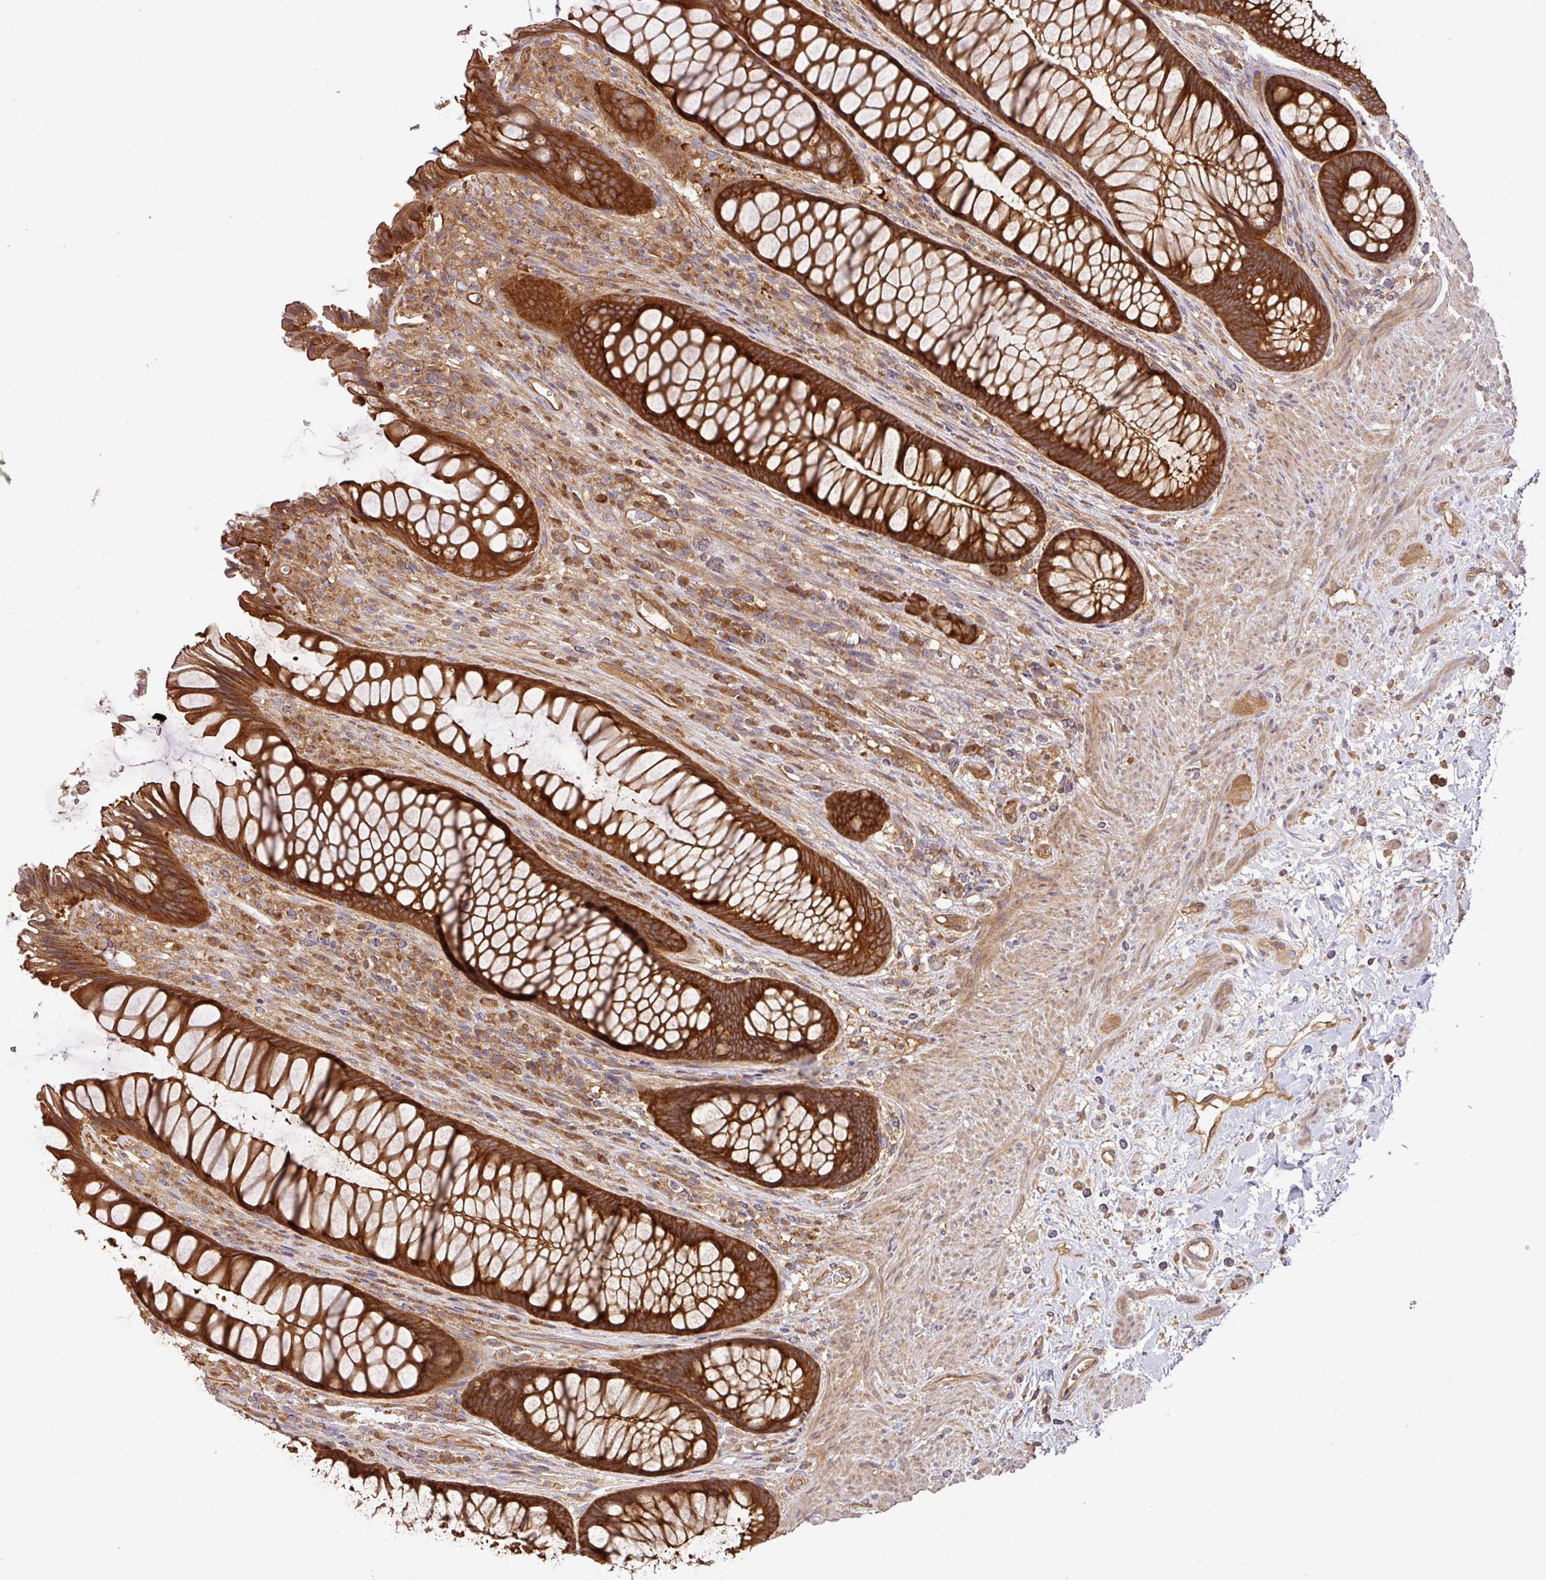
{"staining": {"intensity": "strong", "quantity": ">75%", "location": "cytoplasmic/membranous"}, "tissue": "rectum", "cell_type": "Glandular cells", "image_type": "normal", "snomed": [{"axis": "morphology", "description": "Normal tissue, NOS"}, {"axis": "topography", "description": "Smooth muscle"}, {"axis": "topography", "description": "Rectum"}], "caption": "Immunohistochemistry micrograph of normal human rectum stained for a protein (brown), which shows high levels of strong cytoplasmic/membranous staining in about >75% of glandular cells.", "gene": "GSPT1", "patient": {"sex": "male", "age": 53}}